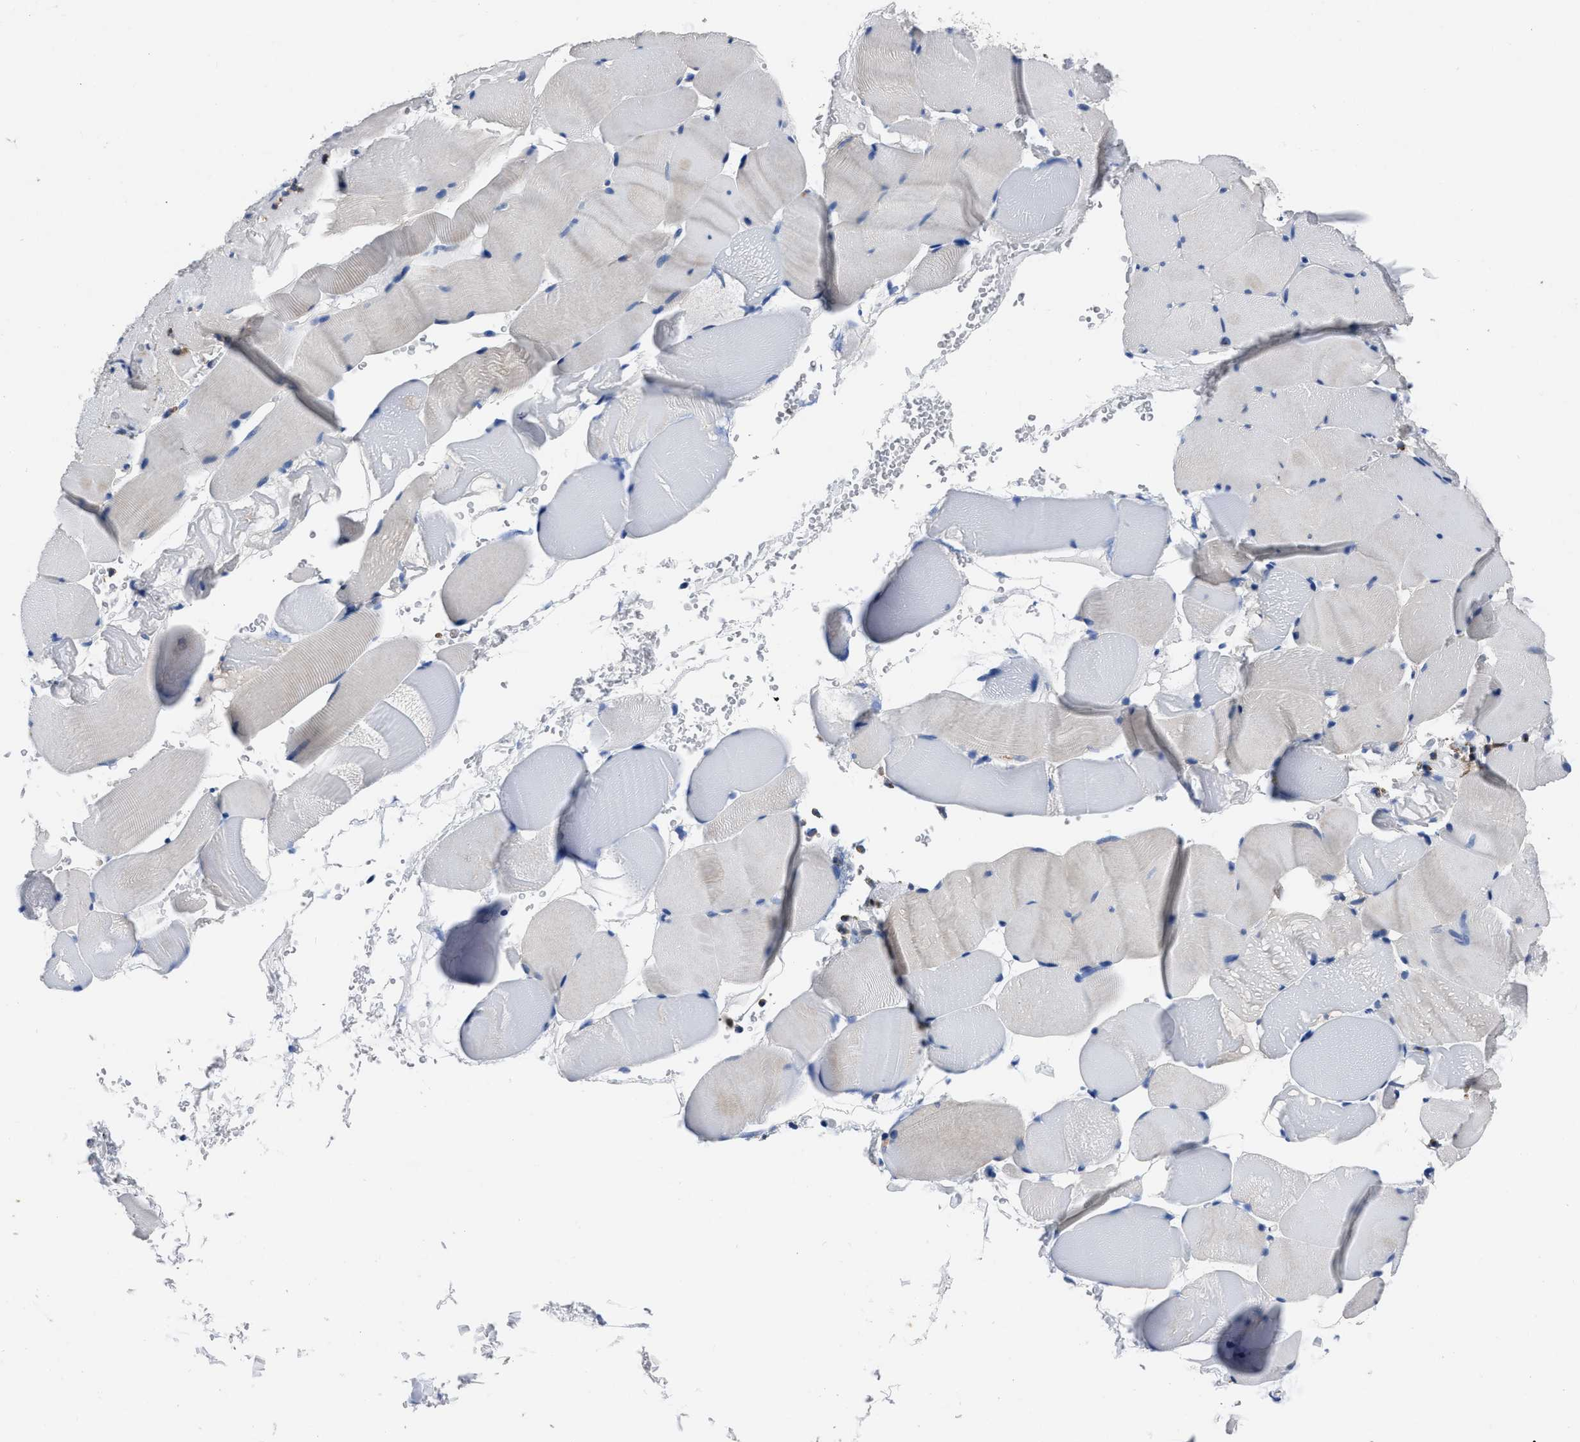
{"staining": {"intensity": "negative", "quantity": "none", "location": "none"}, "tissue": "skeletal muscle", "cell_type": "Myocytes", "image_type": "normal", "snomed": [{"axis": "morphology", "description": "Normal tissue, NOS"}, {"axis": "topography", "description": "Skeletal muscle"}], "caption": "The immunohistochemistry micrograph has no significant expression in myocytes of skeletal muscle.", "gene": "OR10G3", "patient": {"sex": "male", "age": 62}}